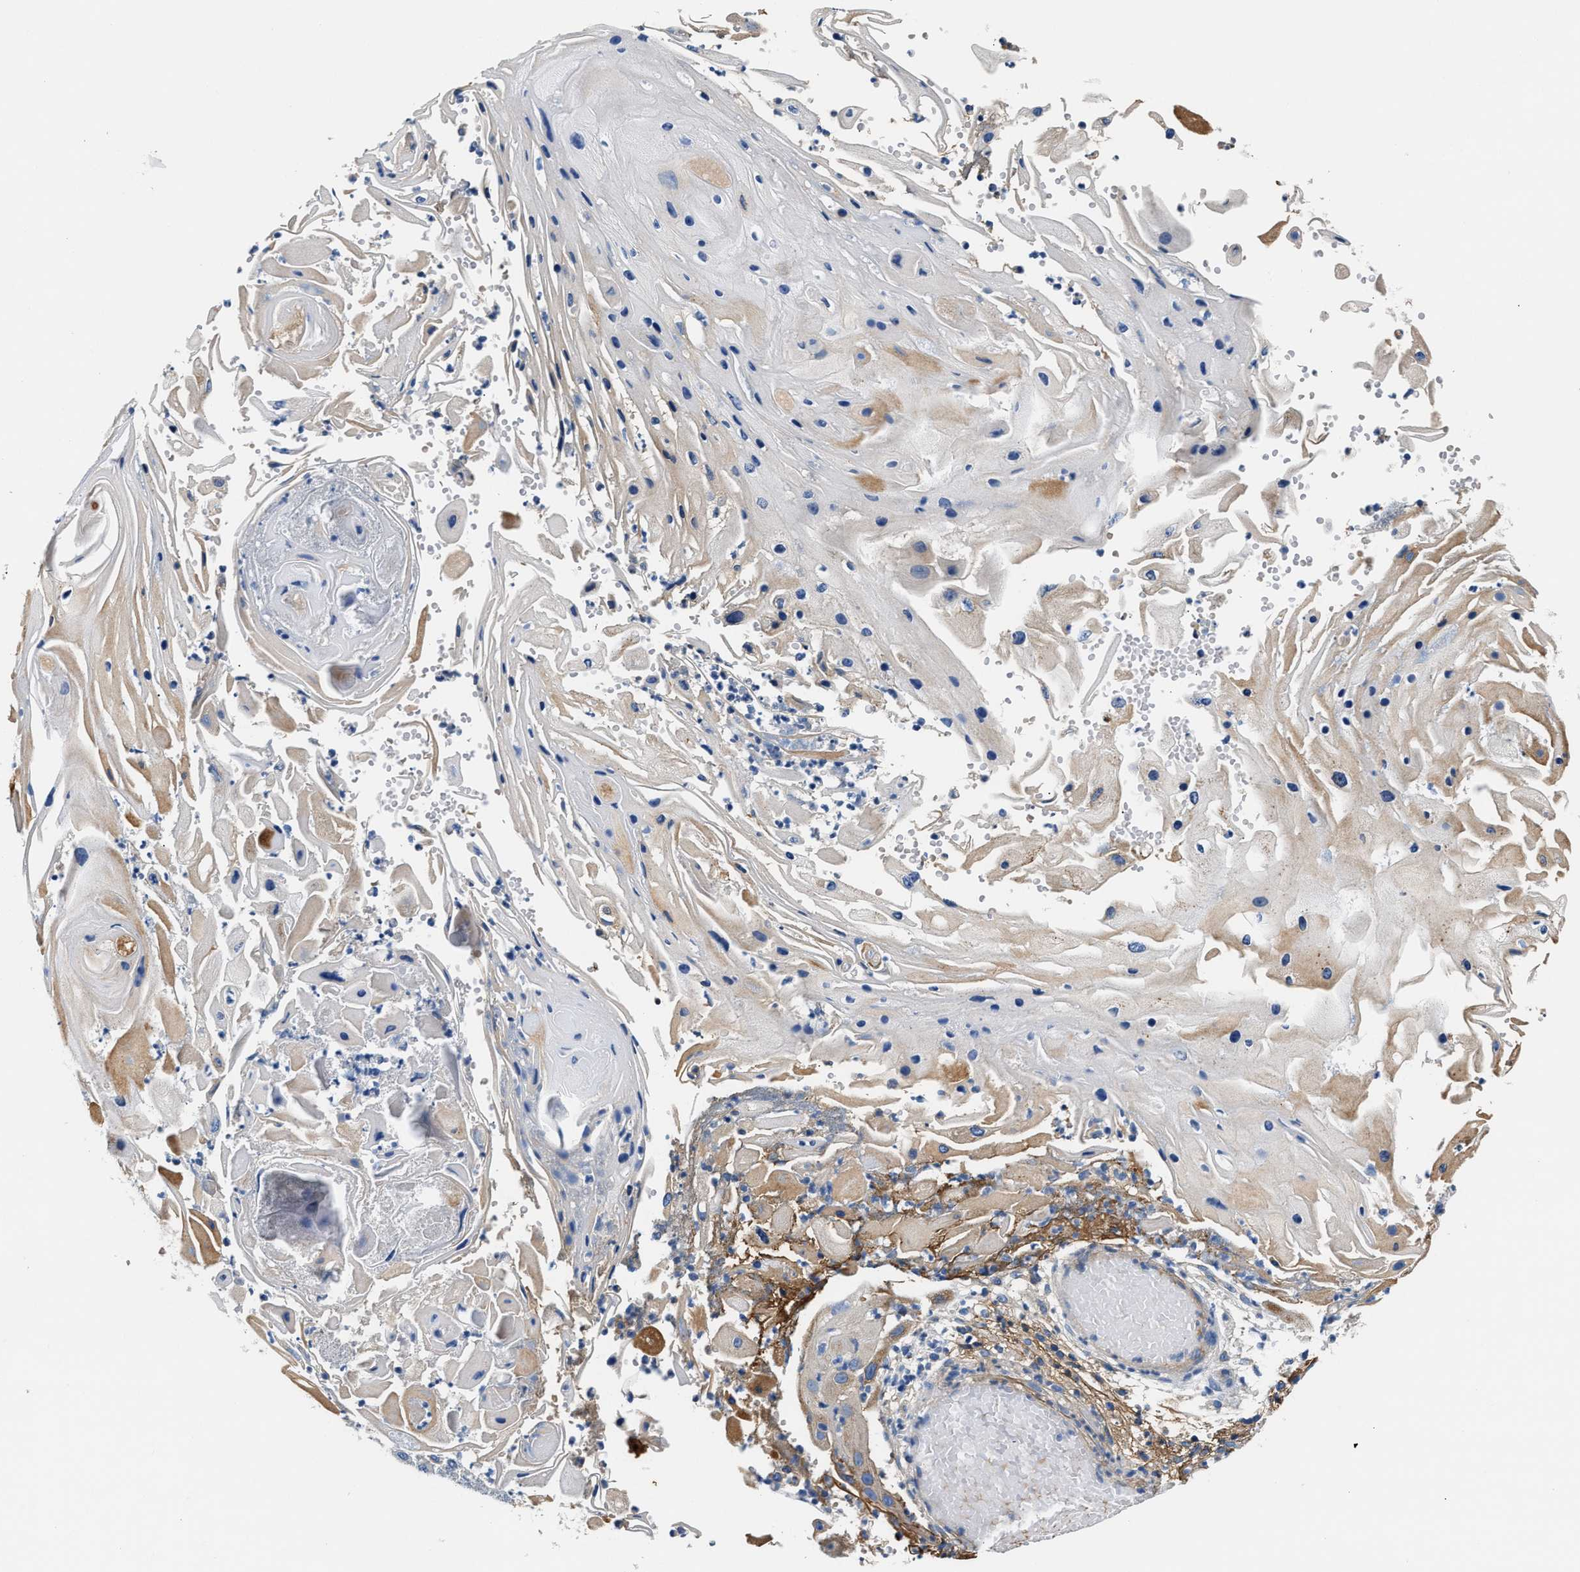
{"staining": {"intensity": "moderate", "quantity": "<25%", "location": "cytoplasmic/membranous"}, "tissue": "skin cancer", "cell_type": "Tumor cells", "image_type": "cancer", "snomed": [{"axis": "morphology", "description": "Squamous cell carcinoma, NOS"}, {"axis": "topography", "description": "Skin"}], "caption": "Immunohistochemistry (IHC) photomicrograph of human skin squamous cell carcinoma stained for a protein (brown), which shows low levels of moderate cytoplasmic/membranous staining in about <25% of tumor cells.", "gene": "TUT7", "patient": {"sex": "female", "age": 44}}